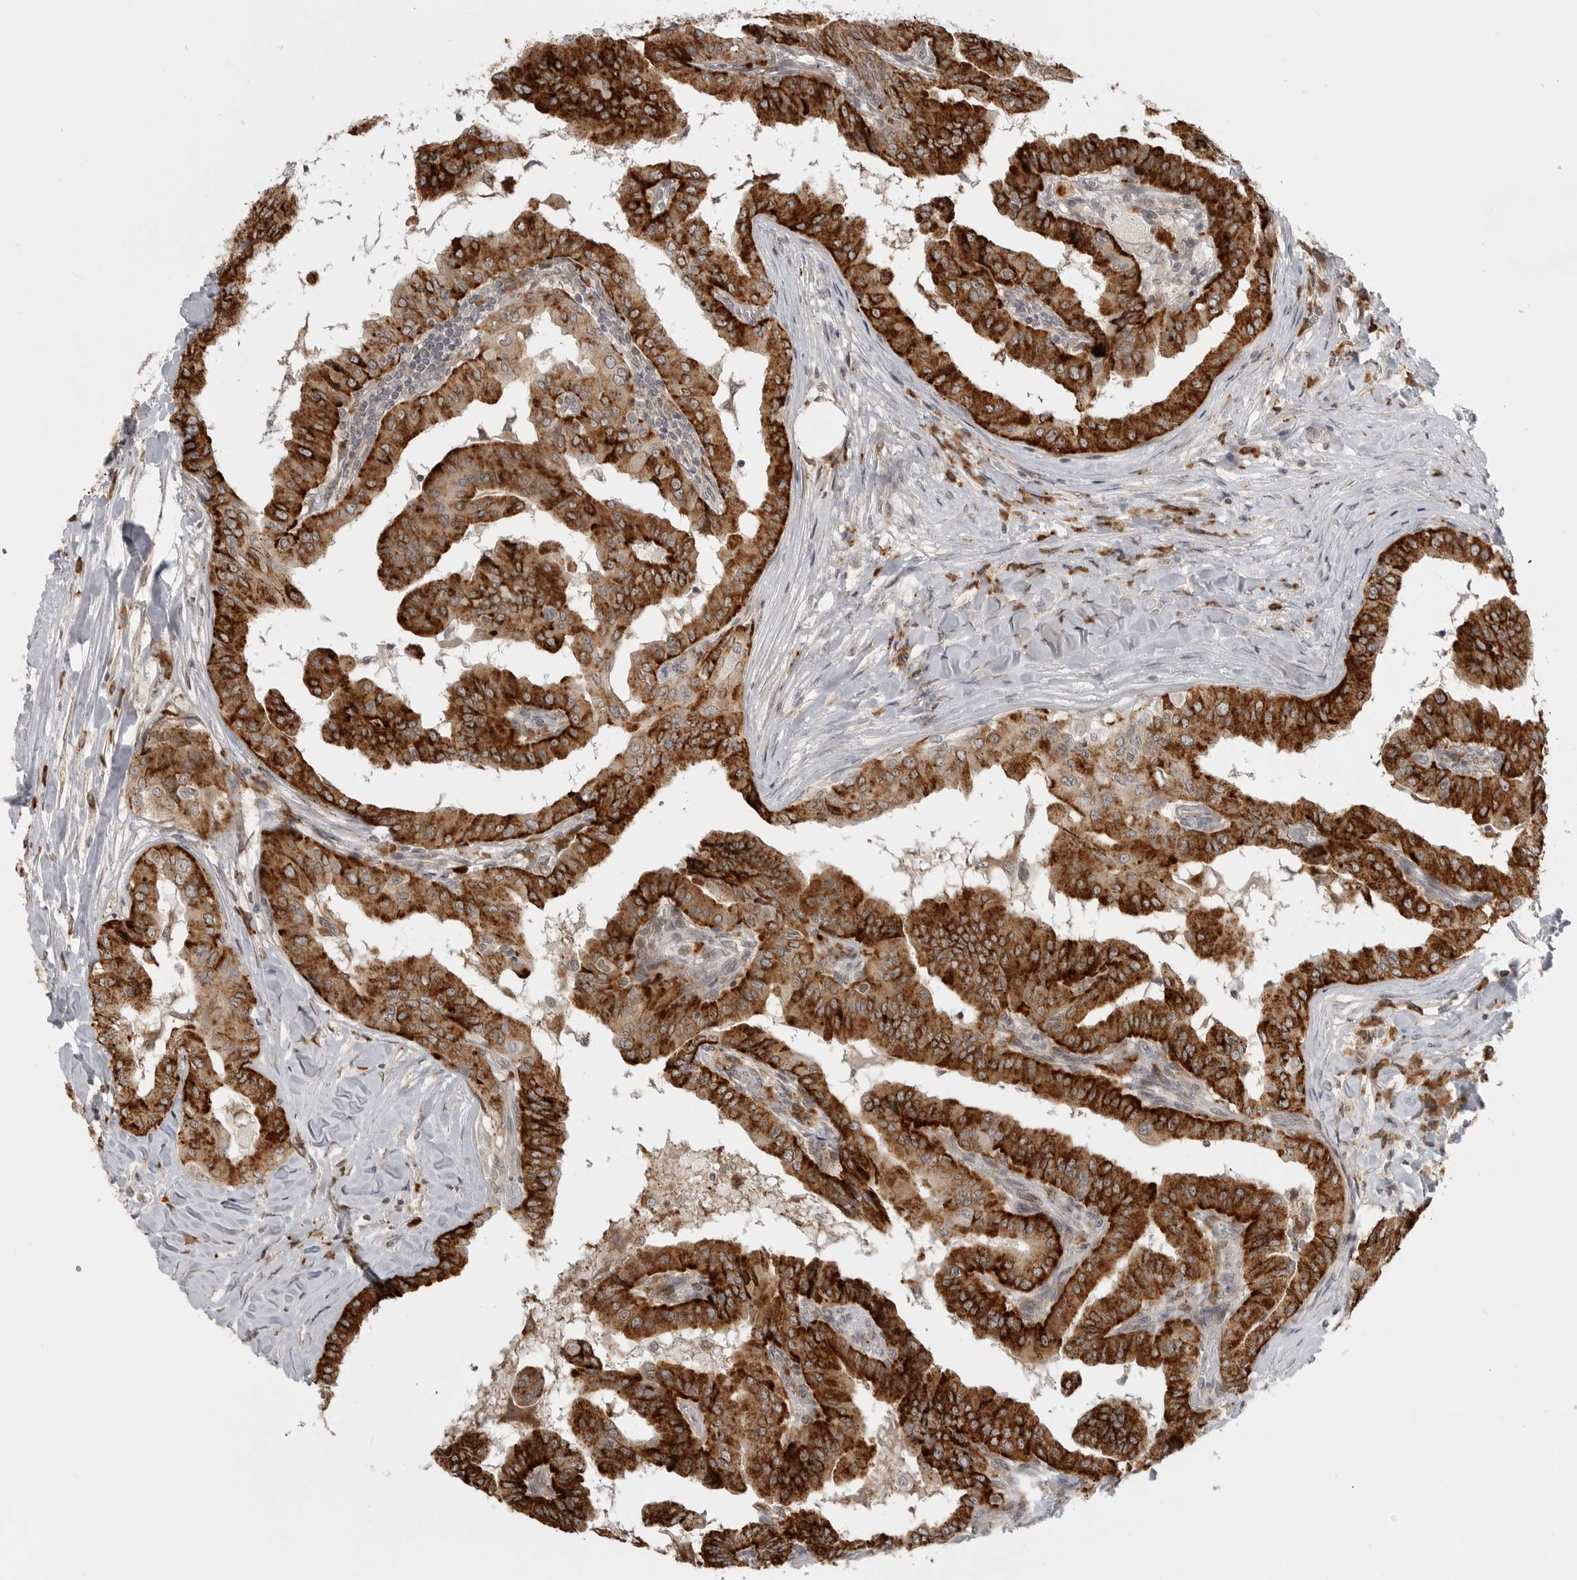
{"staining": {"intensity": "strong", "quantity": ">75%", "location": "cytoplasmic/membranous"}, "tissue": "thyroid cancer", "cell_type": "Tumor cells", "image_type": "cancer", "snomed": [{"axis": "morphology", "description": "Papillary adenocarcinoma, NOS"}, {"axis": "topography", "description": "Thyroid gland"}], "caption": "A brown stain shows strong cytoplasmic/membranous expression of a protein in human thyroid cancer tumor cells. Using DAB (brown) and hematoxylin (blue) stains, captured at high magnification using brightfield microscopy.", "gene": "CEP295NL", "patient": {"sex": "male", "age": 33}}